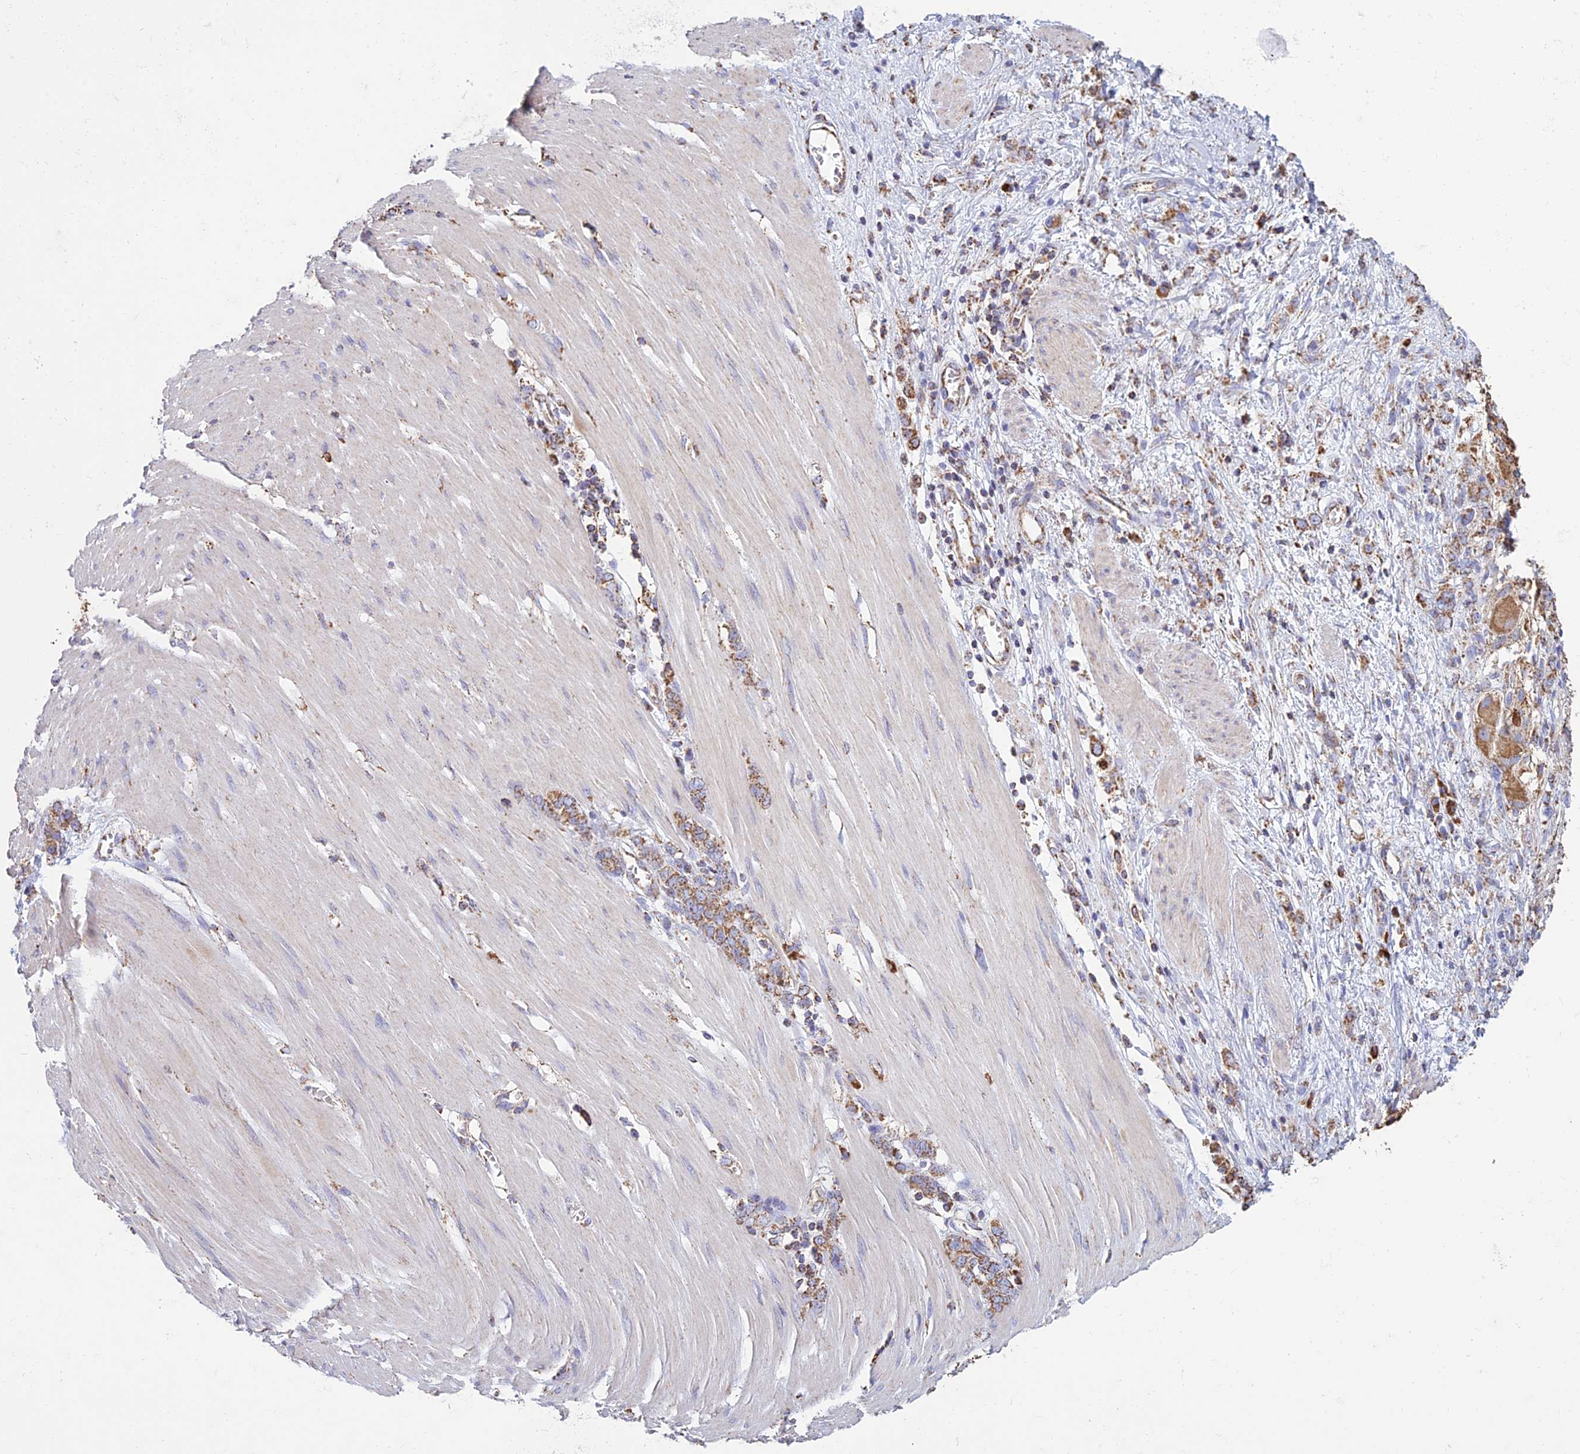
{"staining": {"intensity": "moderate", "quantity": ">75%", "location": "cytoplasmic/membranous"}, "tissue": "stomach cancer", "cell_type": "Tumor cells", "image_type": "cancer", "snomed": [{"axis": "morphology", "description": "Adenocarcinoma, NOS"}, {"axis": "topography", "description": "Stomach"}], "caption": "Stomach cancer (adenocarcinoma) tissue shows moderate cytoplasmic/membranous positivity in approximately >75% of tumor cells, visualized by immunohistochemistry.", "gene": "OR2W3", "patient": {"sex": "female", "age": 76}}